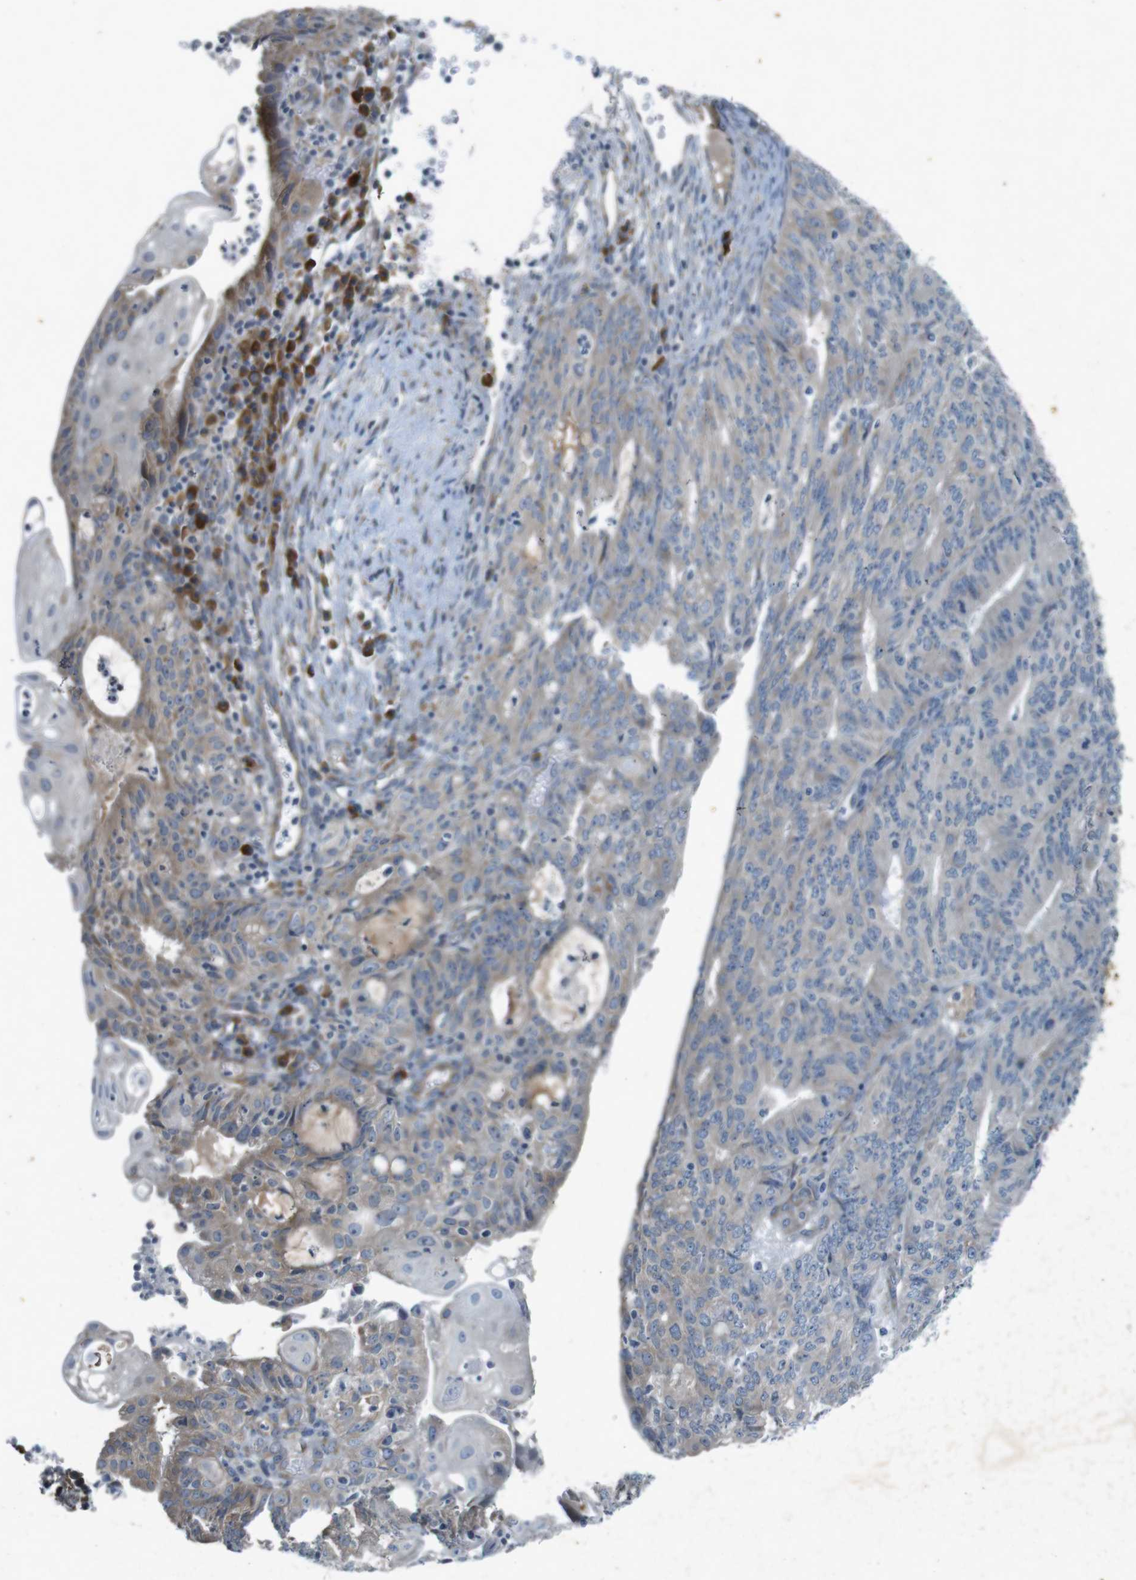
{"staining": {"intensity": "weak", "quantity": "25%-75%", "location": "cytoplasmic/membranous"}, "tissue": "endometrial cancer", "cell_type": "Tumor cells", "image_type": "cancer", "snomed": [{"axis": "morphology", "description": "Adenocarcinoma, NOS"}, {"axis": "topography", "description": "Endometrium"}], "caption": "Protein staining of adenocarcinoma (endometrial) tissue shows weak cytoplasmic/membranous staining in approximately 25%-75% of tumor cells. The staining was performed using DAB (3,3'-diaminobenzidine) to visualize the protein expression in brown, while the nuclei were stained in blue with hematoxylin (Magnification: 20x).", "gene": "FLCN", "patient": {"sex": "female", "age": 32}}